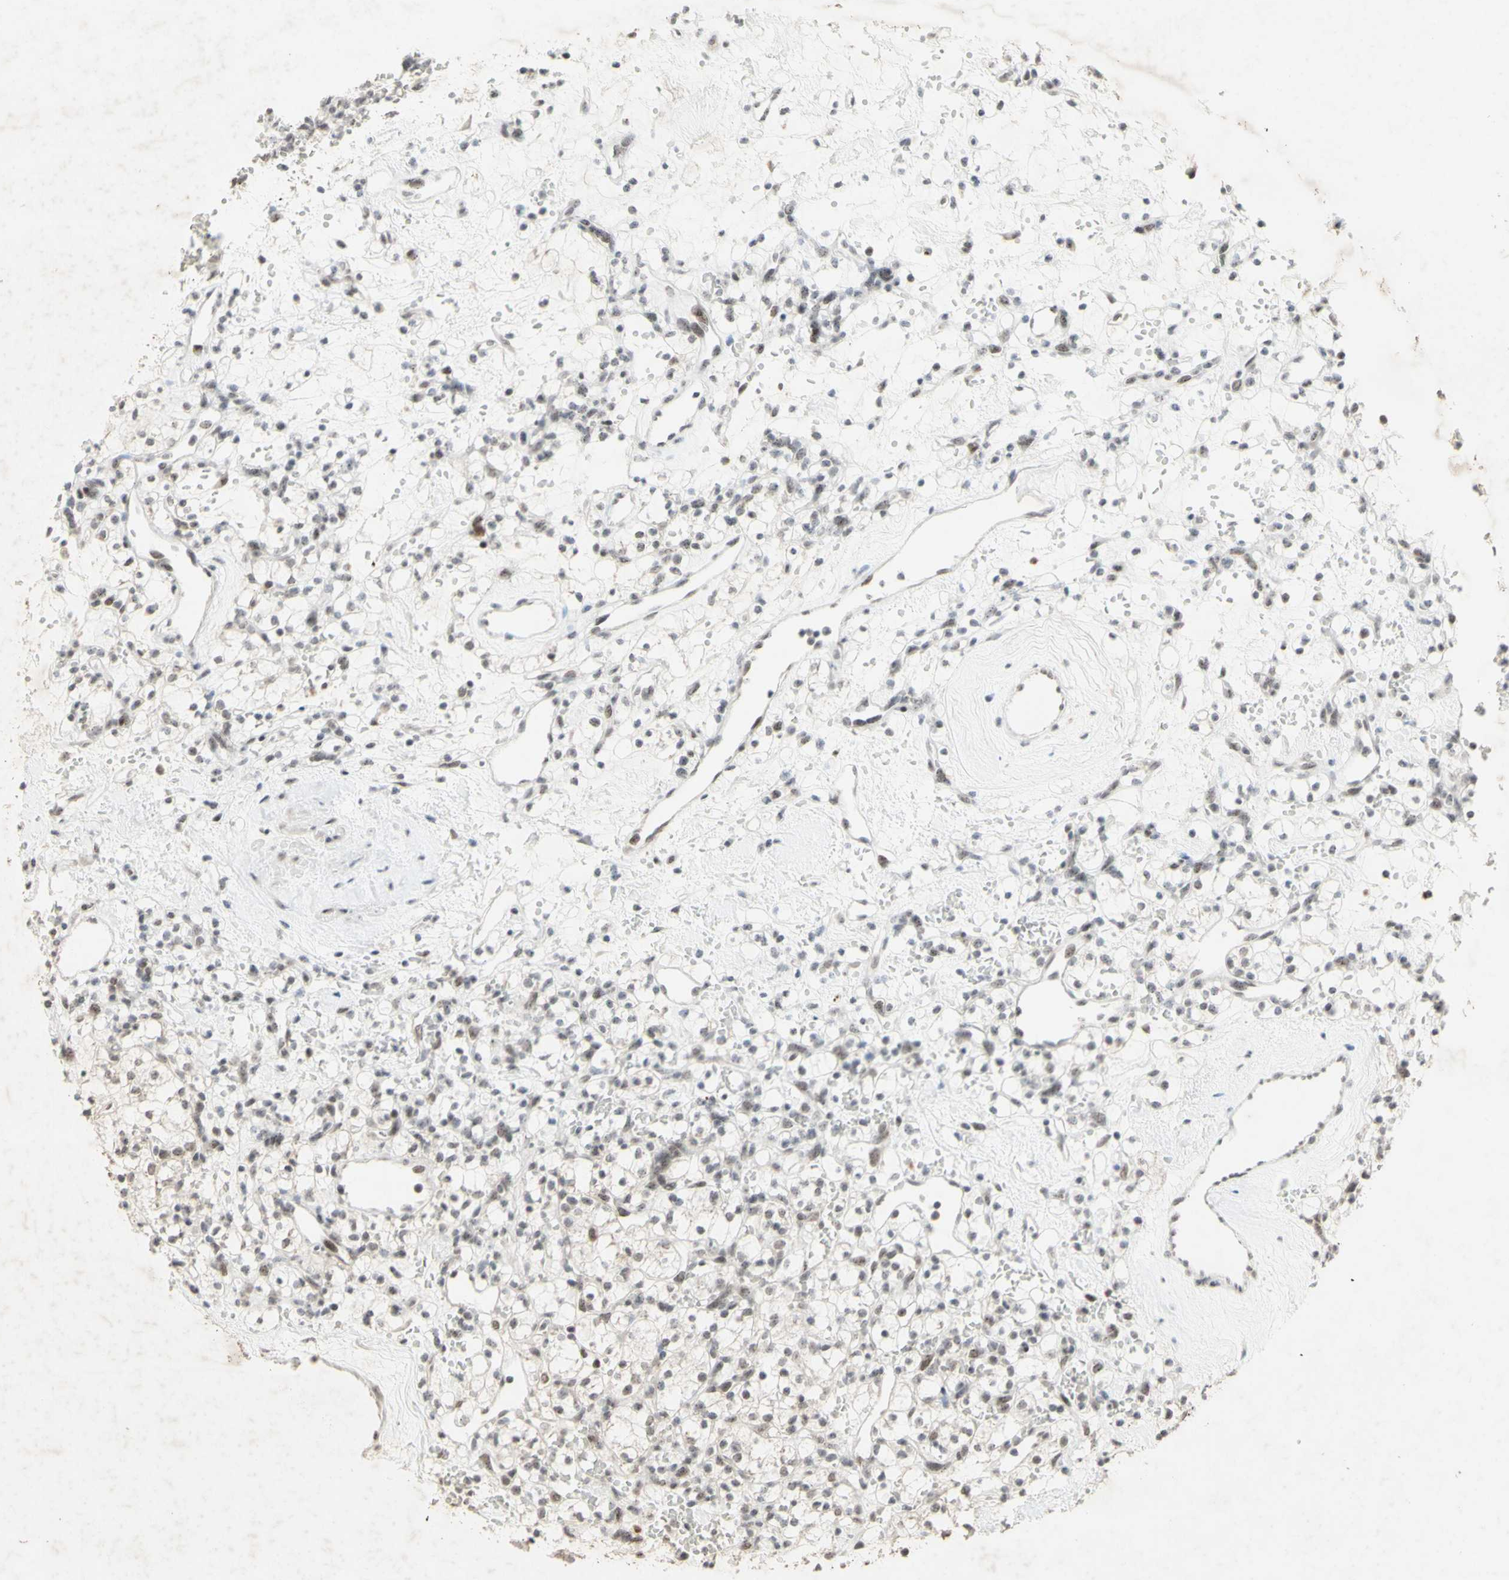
{"staining": {"intensity": "weak", "quantity": "<25%", "location": "nuclear"}, "tissue": "renal cancer", "cell_type": "Tumor cells", "image_type": "cancer", "snomed": [{"axis": "morphology", "description": "Adenocarcinoma, NOS"}, {"axis": "topography", "description": "Kidney"}], "caption": "This is an immunohistochemistry histopathology image of renal adenocarcinoma. There is no expression in tumor cells.", "gene": "CENPB", "patient": {"sex": "female", "age": 60}}